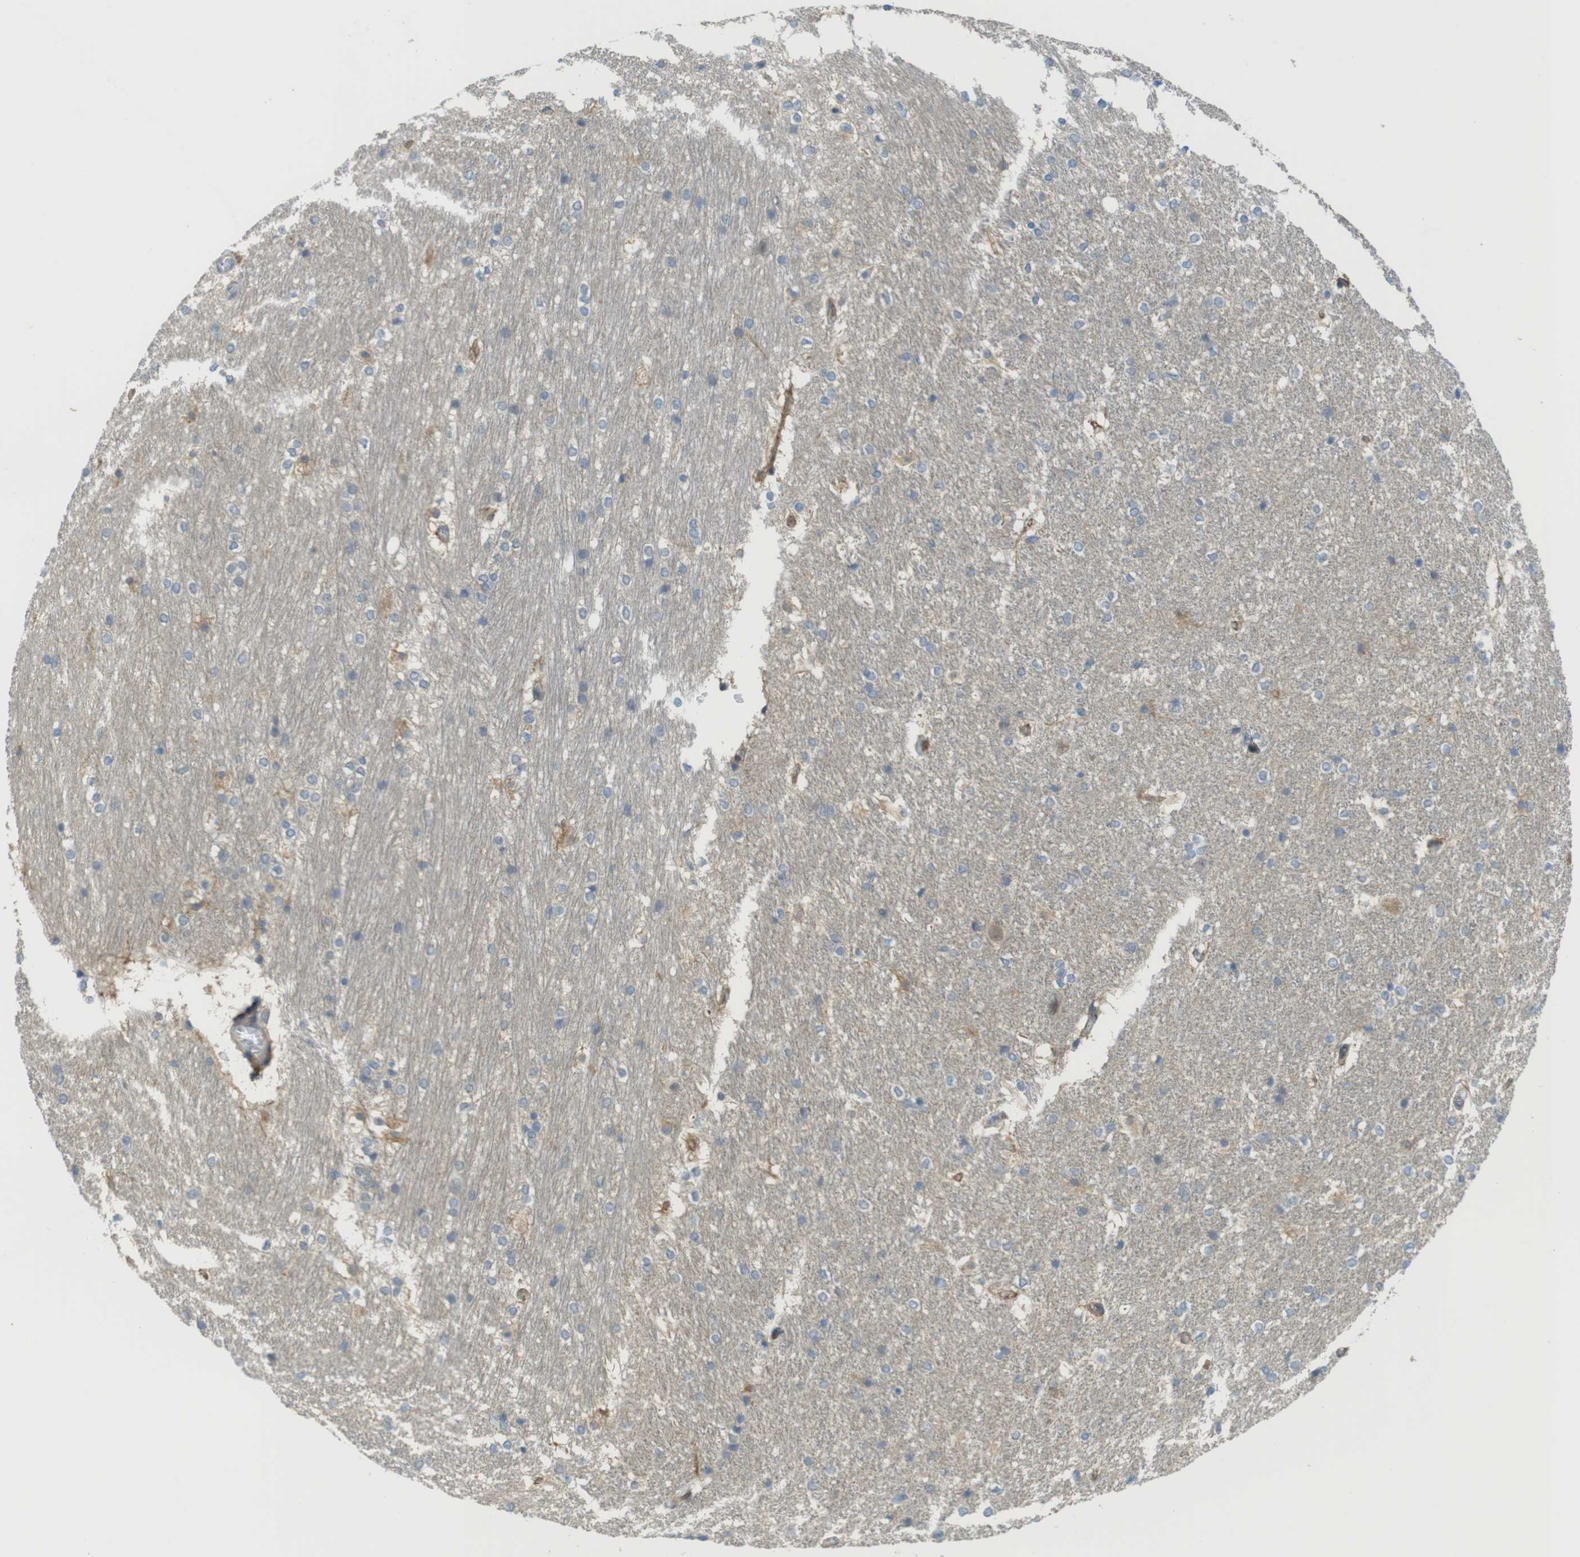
{"staining": {"intensity": "weak", "quantity": "<25%", "location": "cytoplasmic/membranous"}, "tissue": "hippocampus", "cell_type": "Glial cells", "image_type": "normal", "snomed": [{"axis": "morphology", "description": "Normal tissue, NOS"}, {"axis": "topography", "description": "Hippocampus"}], "caption": "Hippocampus was stained to show a protein in brown. There is no significant positivity in glial cells. (DAB immunohistochemistry (IHC) with hematoxylin counter stain).", "gene": "ABHD15", "patient": {"sex": "female", "age": 19}}